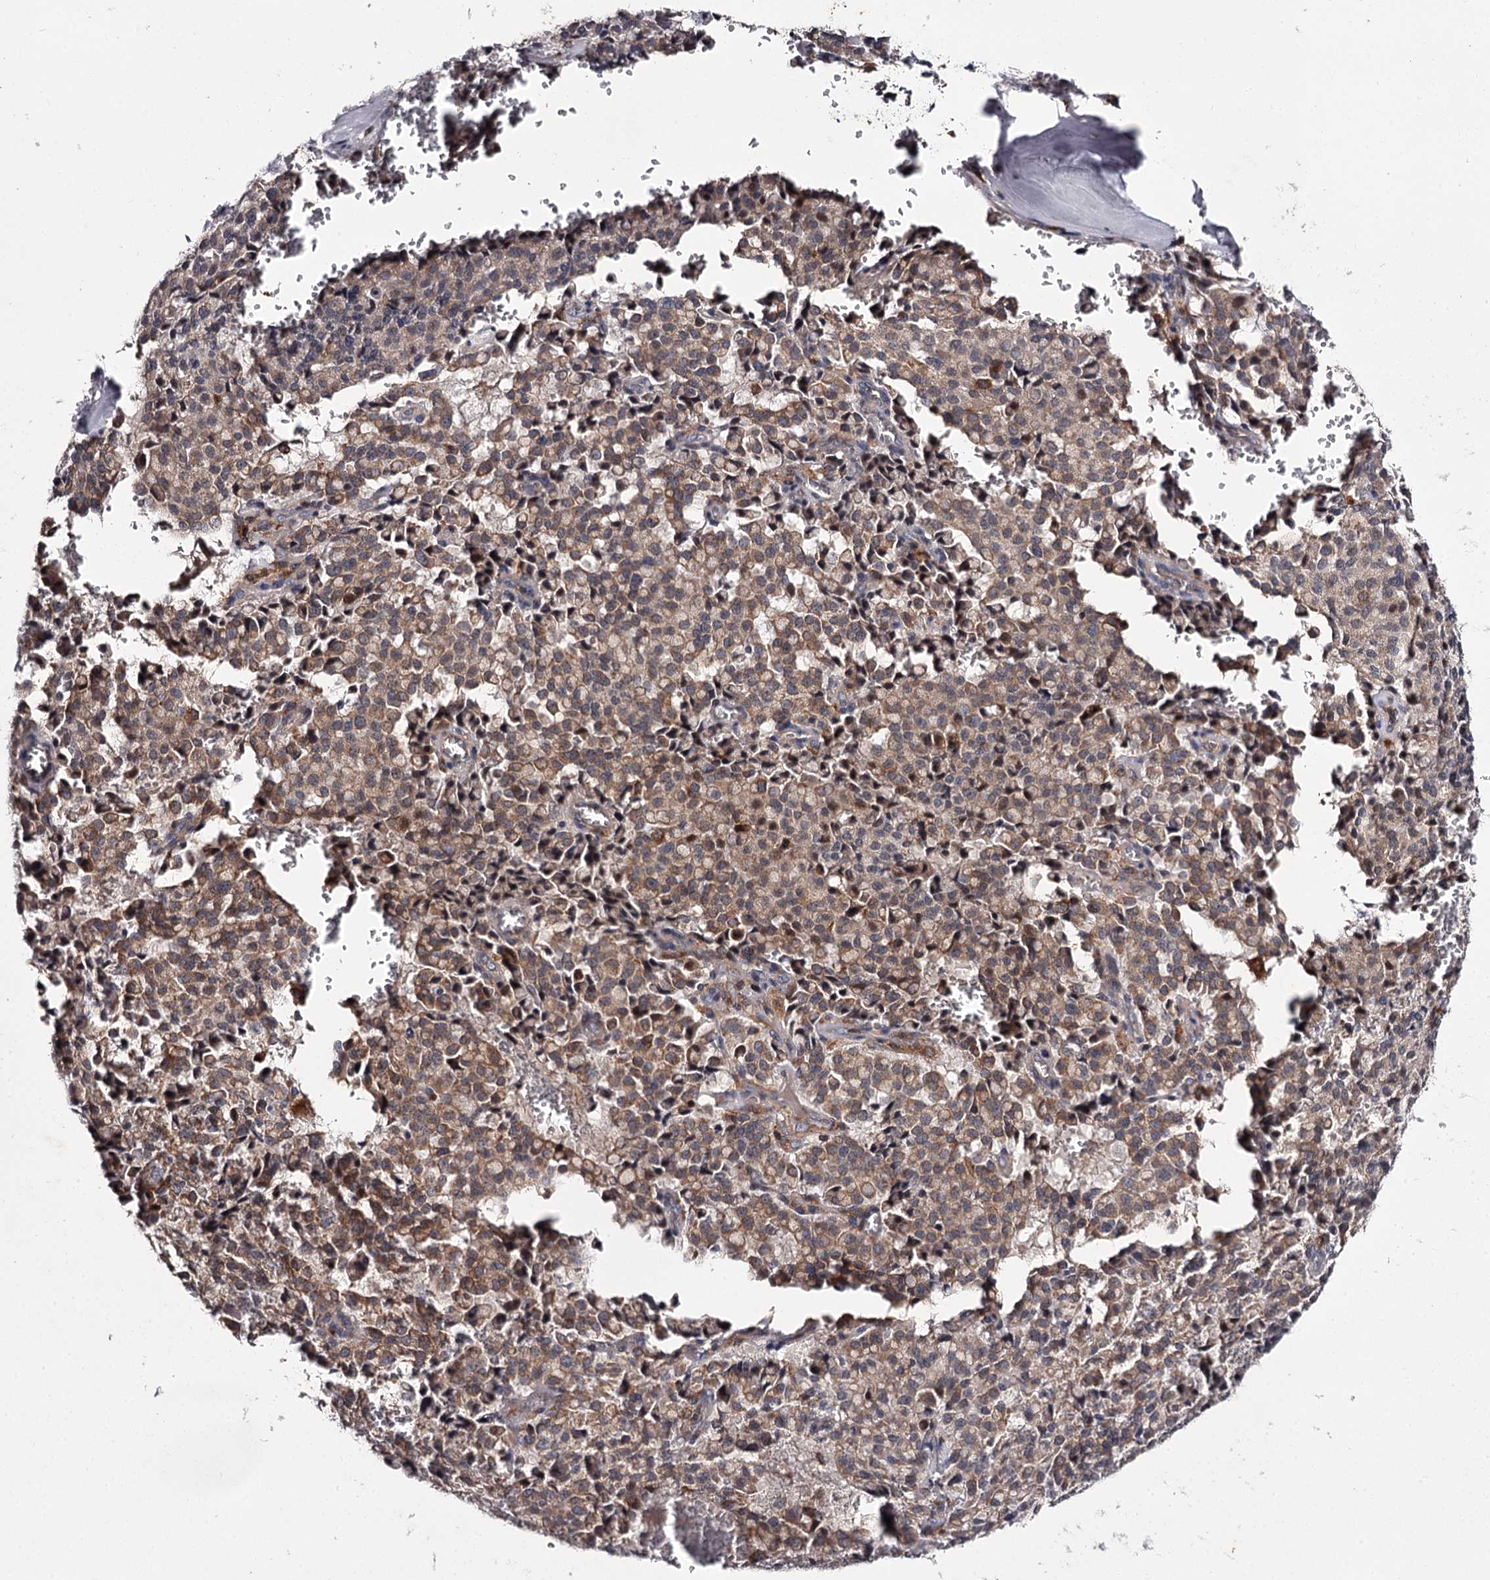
{"staining": {"intensity": "weak", "quantity": ">75%", "location": "cytoplasmic/membranous"}, "tissue": "pancreatic cancer", "cell_type": "Tumor cells", "image_type": "cancer", "snomed": [{"axis": "morphology", "description": "Adenocarcinoma, NOS"}, {"axis": "topography", "description": "Pancreas"}], "caption": "Protein expression analysis of human pancreatic cancer reveals weak cytoplasmic/membranous expression in approximately >75% of tumor cells.", "gene": "RASSF6", "patient": {"sex": "male", "age": 65}}